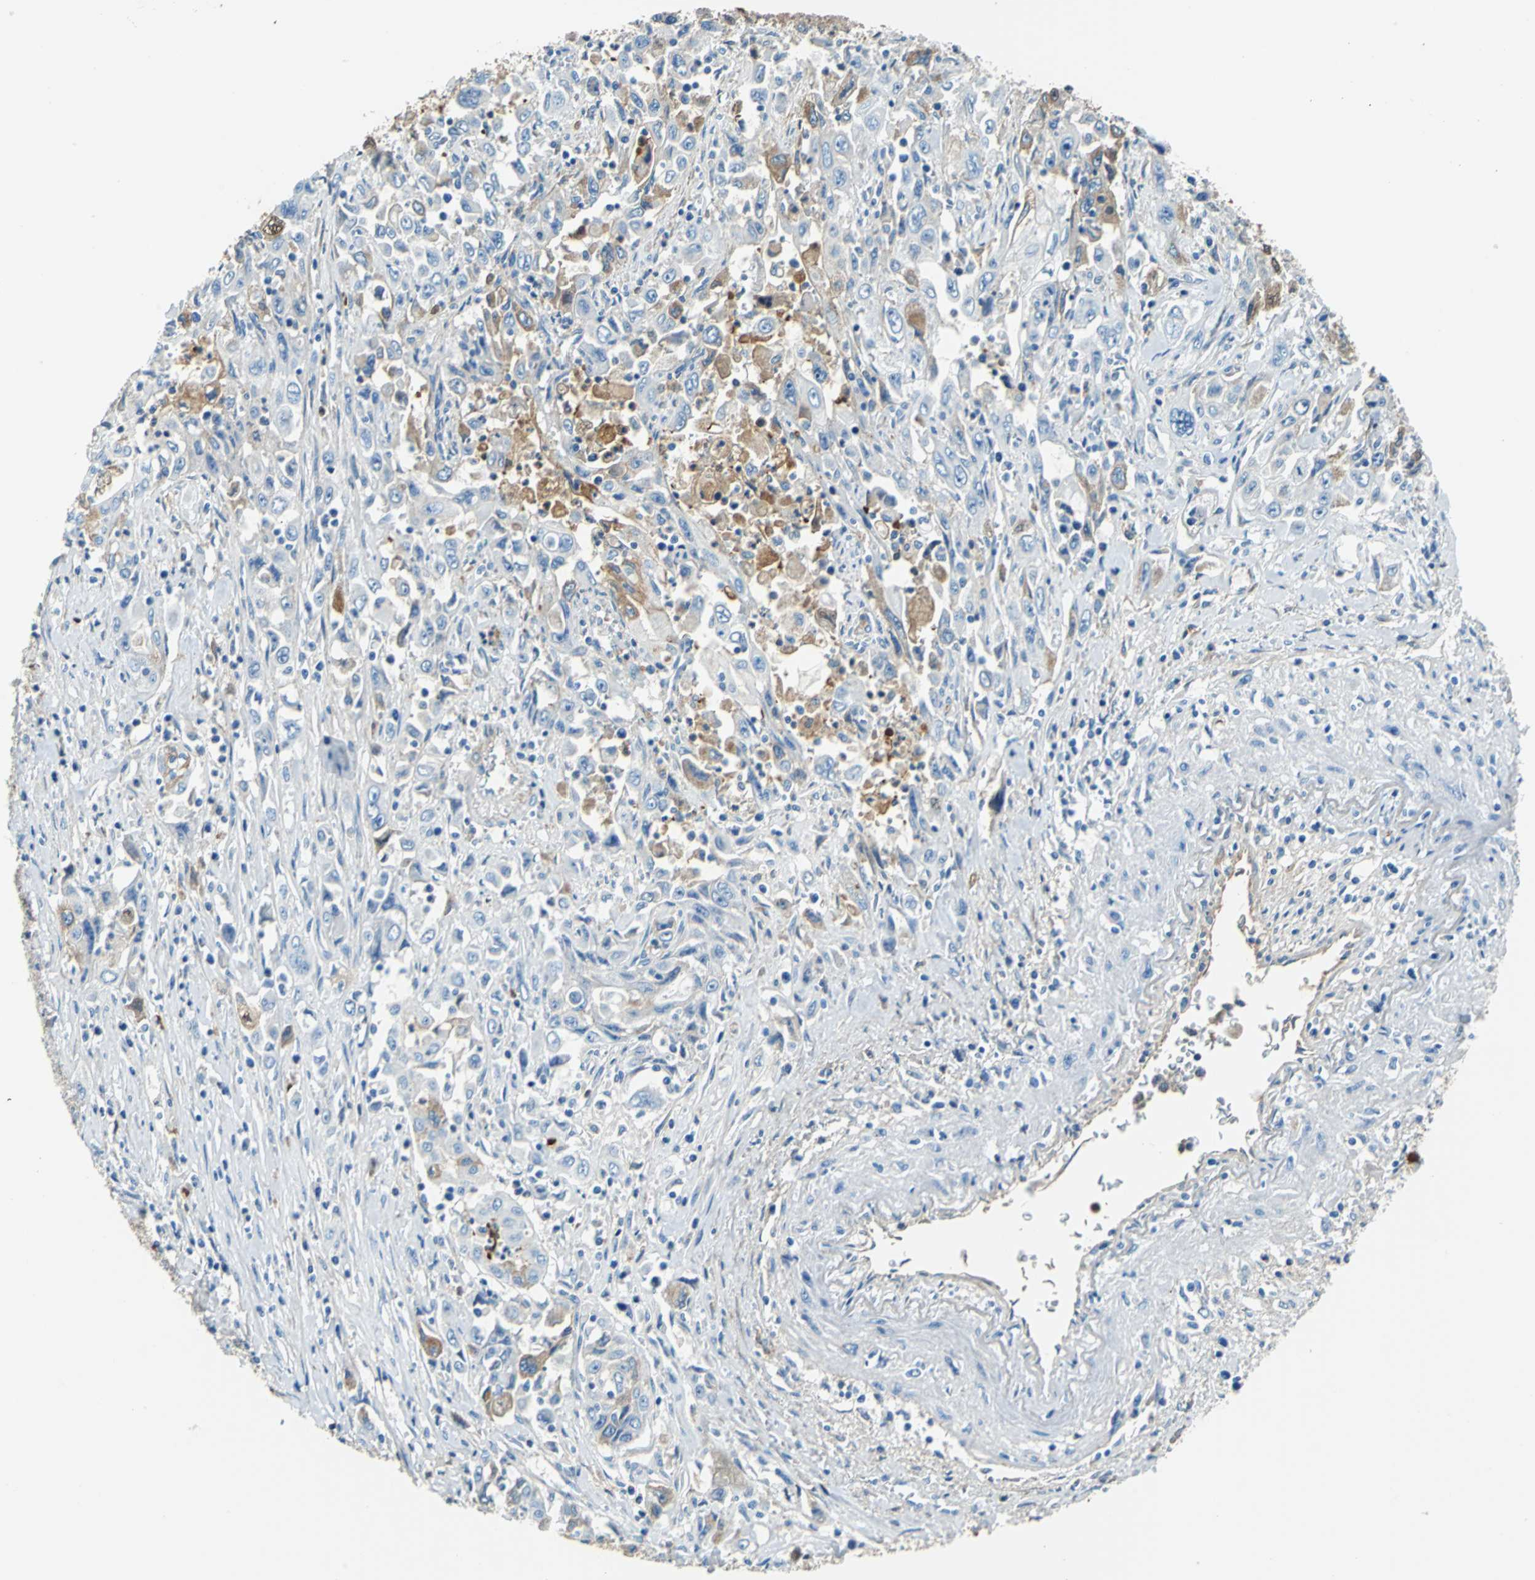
{"staining": {"intensity": "moderate", "quantity": "<25%", "location": "cytoplasmic/membranous"}, "tissue": "pancreatic cancer", "cell_type": "Tumor cells", "image_type": "cancer", "snomed": [{"axis": "morphology", "description": "Adenocarcinoma, NOS"}, {"axis": "topography", "description": "Pancreas"}], "caption": "Pancreatic cancer stained with a brown dye exhibits moderate cytoplasmic/membranous positive expression in about <25% of tumor cells.", "gene": "ALB", "patient": {"sex": "male", "age": 70}}